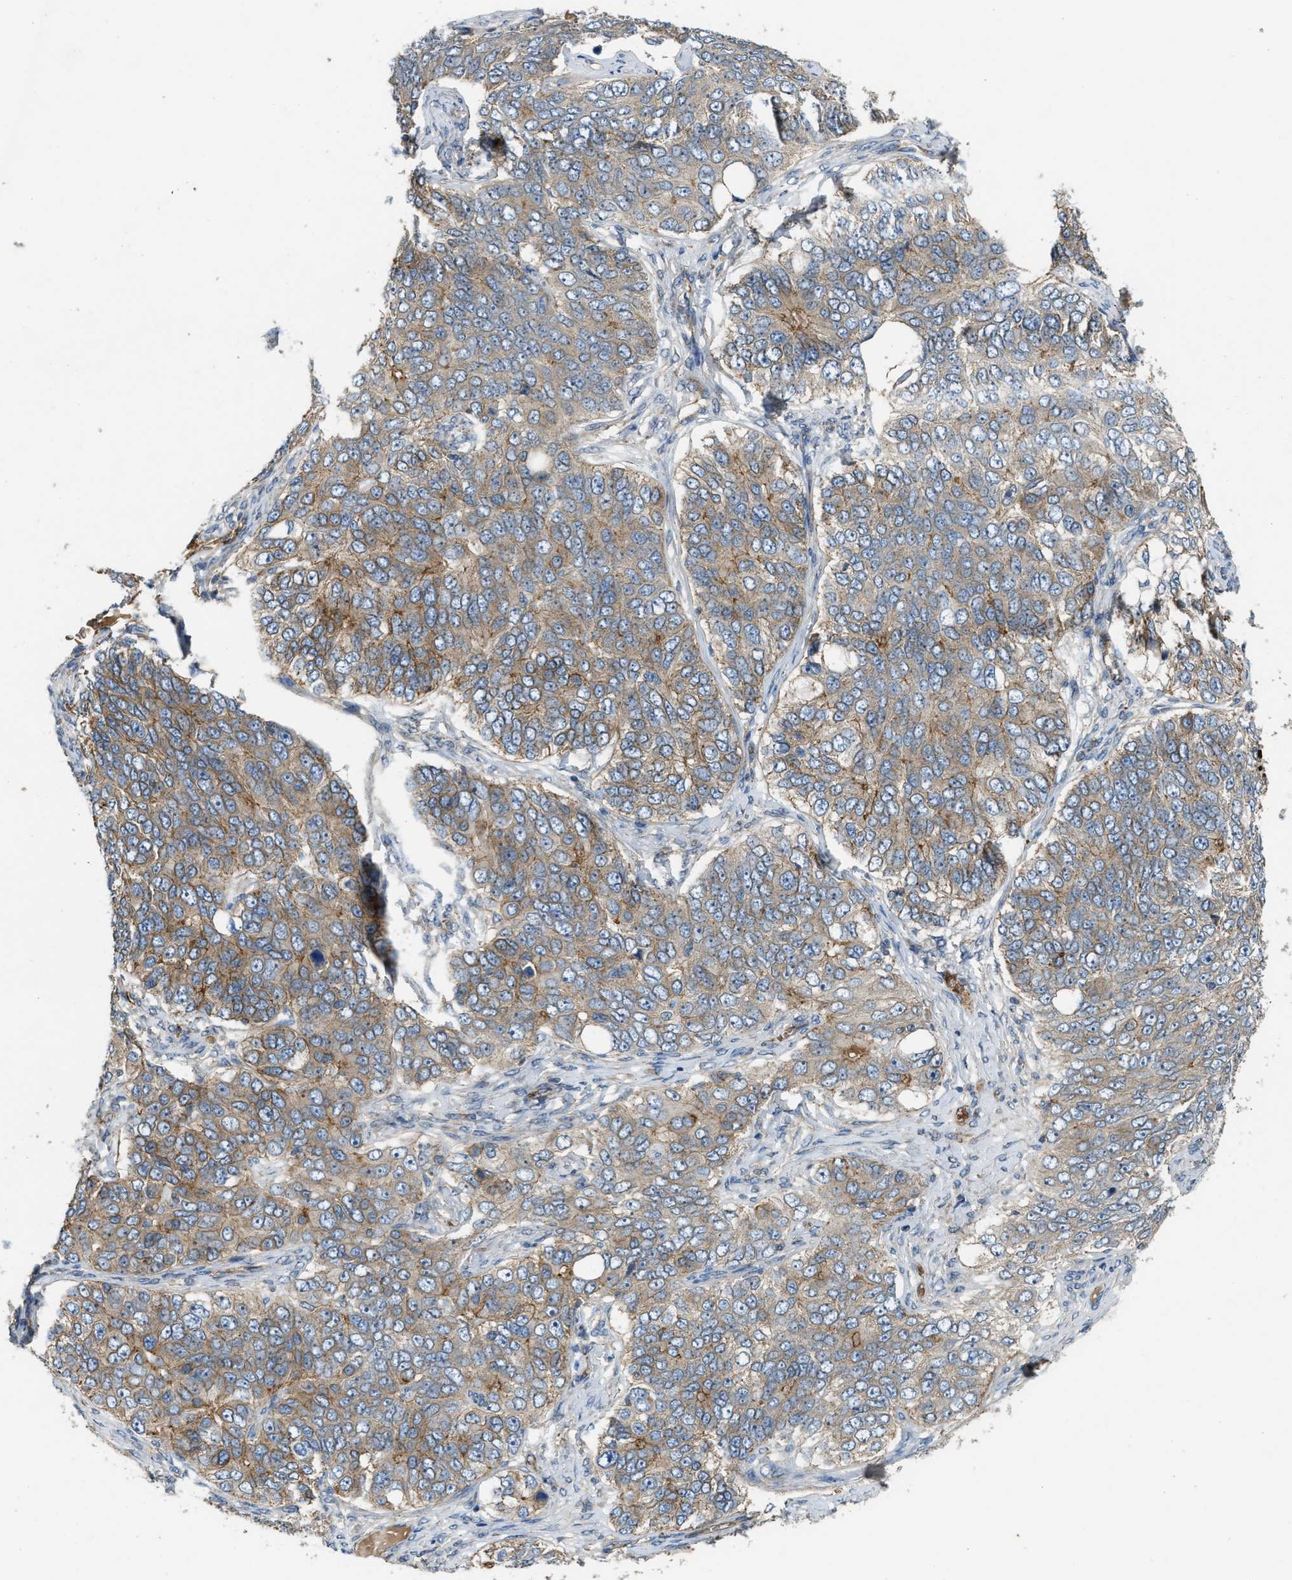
{"staining": {"intensity": "moderate", "quantity": "25%-75%", "location": "cytoplasmic/membranous"}, "tissue": "ovarian cancer", "cell_type": "Tumor cells", "image_type": "cancer", "snomed": [{"axis": "morphology", "description": "Carcinoma, endometroid"}, {"axis": "topography", "description": "Ovary"}], "caption": "High-power microscopy captured an immunohistochemistry photomicrograph of ovarian cancer, revealing moderate cytoplasmic/membranous staining in approximately 25%-75% of tumor cells. Ihc stains the protein of interest in brown and the nuclei are stained blue.", "gene": "ERC1", "patient": {"sex": "female", "age": 51}}